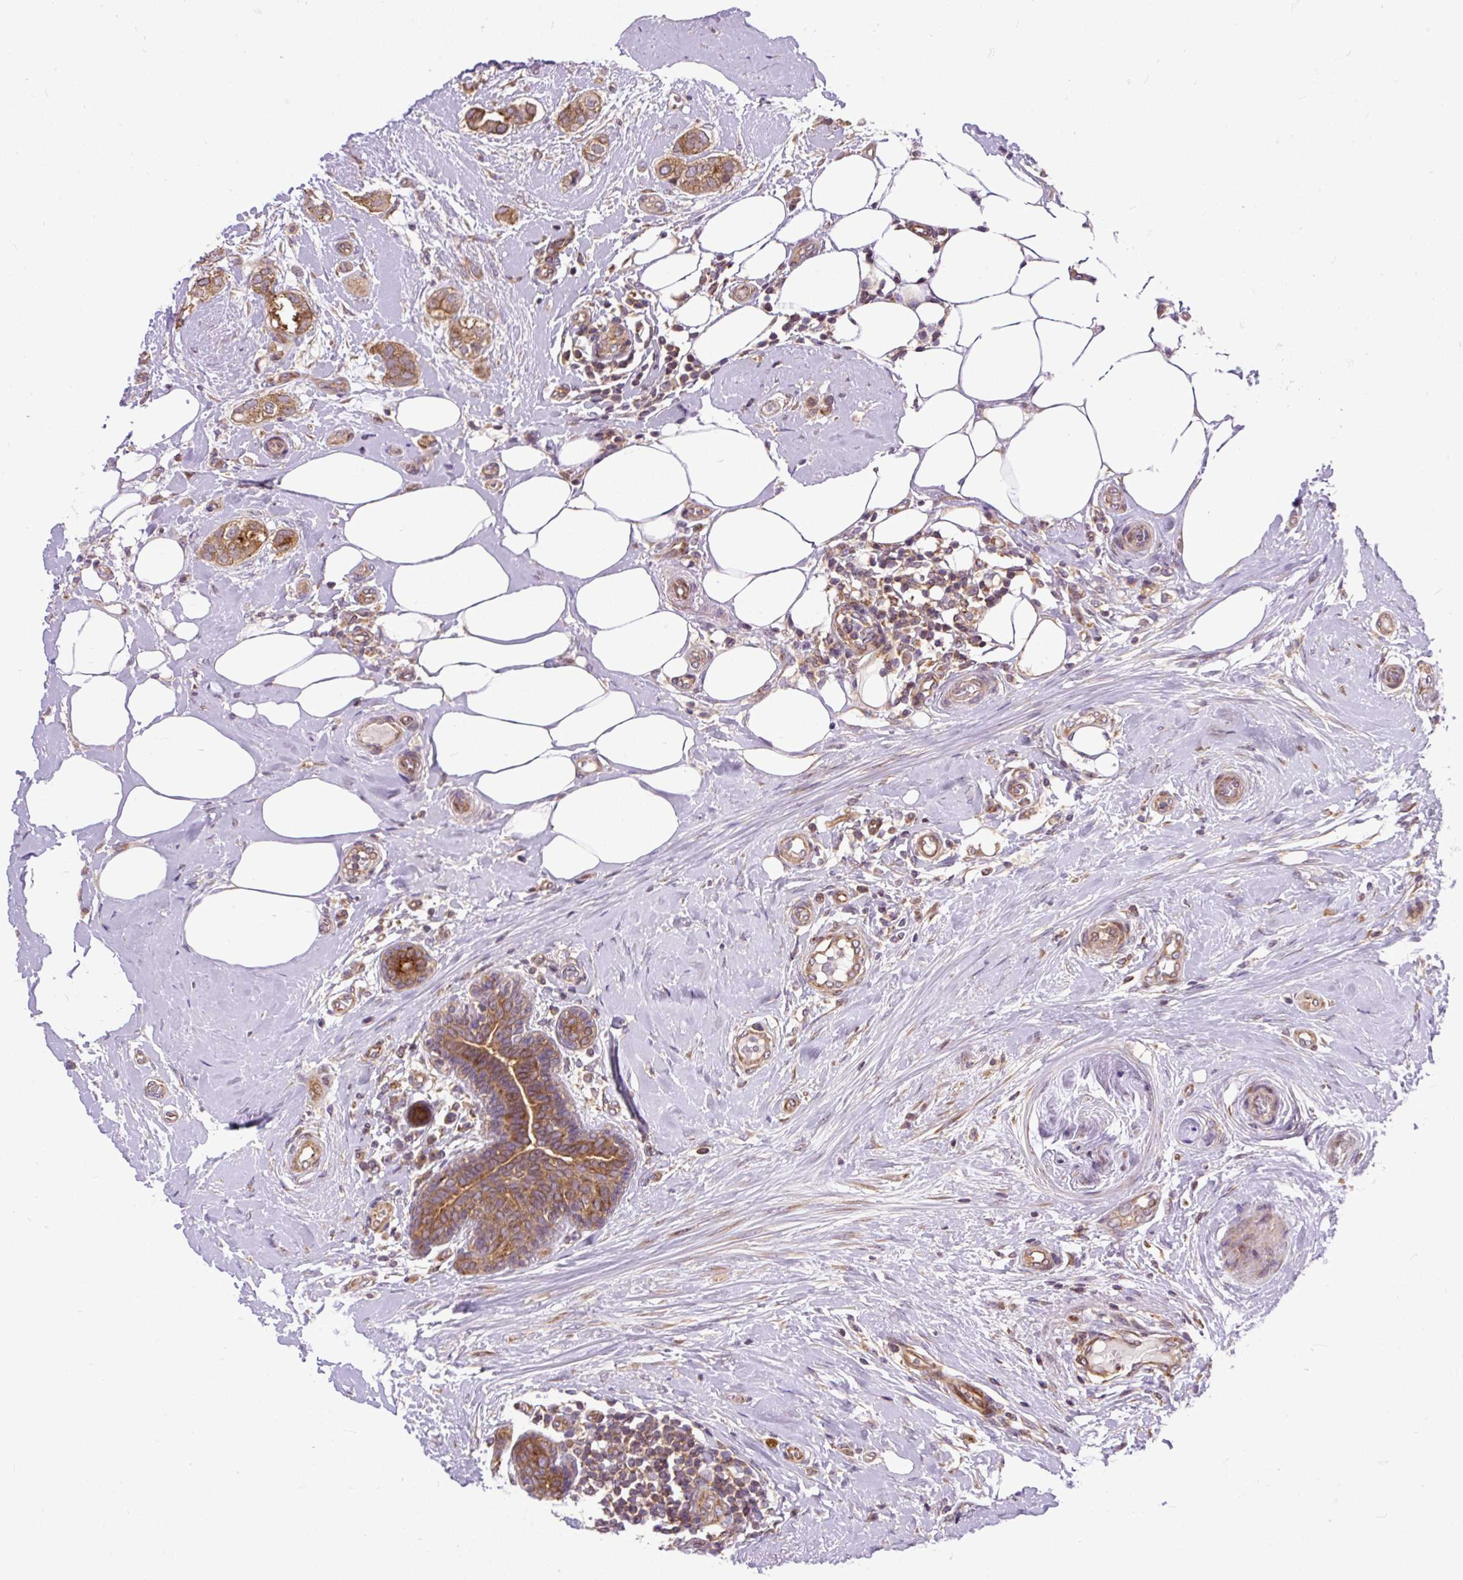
{"staining": {"intensity": "moderate", "quantity": ">75%", "location": "cytoplasmic/membranous"}, "tissue": "breast cancer", "cell_type": "Tumor cells", "image_type": "cancer", "snomed": [{"axis": "morphology", "description": "Duct carcinoma"}, {"axis": "topography", "description": "Breast"}], "caption": "Human breast cancer stained with a brown dye demonstrates moderate cytoplasmic/membranous positive positivity in about >75% of tumor cells.", "gene": "TRIM17", "patient": {"sex": "female", "age": 73}}